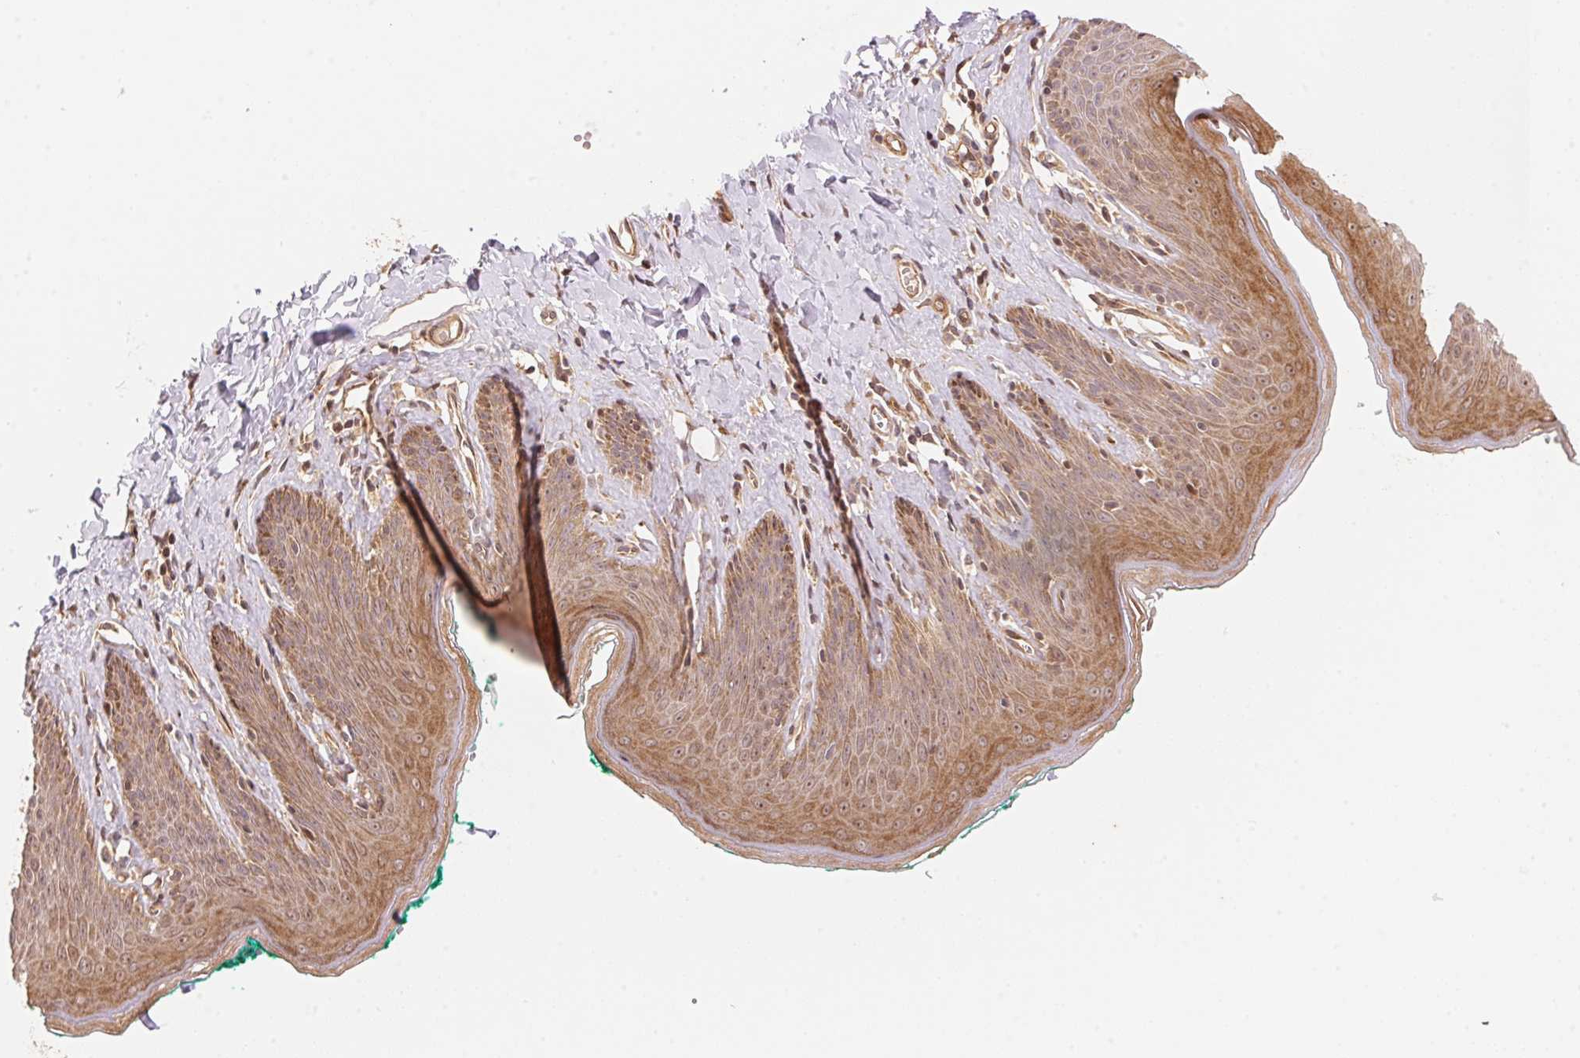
{"staining": {"intensity": "moderate", "quantity": "25%-75%", "location": "cytoplasmic/membranous,nuclear"}, "tissue": "skin", "cell_type": "Epidermal cells", "image_type": "normal", "snomed": [{"axis": "morphology", "description": "Normal tissue, NOS"}, {"axis": "topography", "description": "Vulva"}, {"axis": "topography", "description": "Peripheral nerve tissue"}], "caption": "Immunohistochemical staining of unremarkable human skin reveals 25%-75% levels of moderate cytoplasmic/membranous,nuclear protein positivity in about 25%-75% of epidermal cells. Nuclei are stained in blue.", "gene": "TNIP2", "patient": {"sex": "female", "age": 66}}